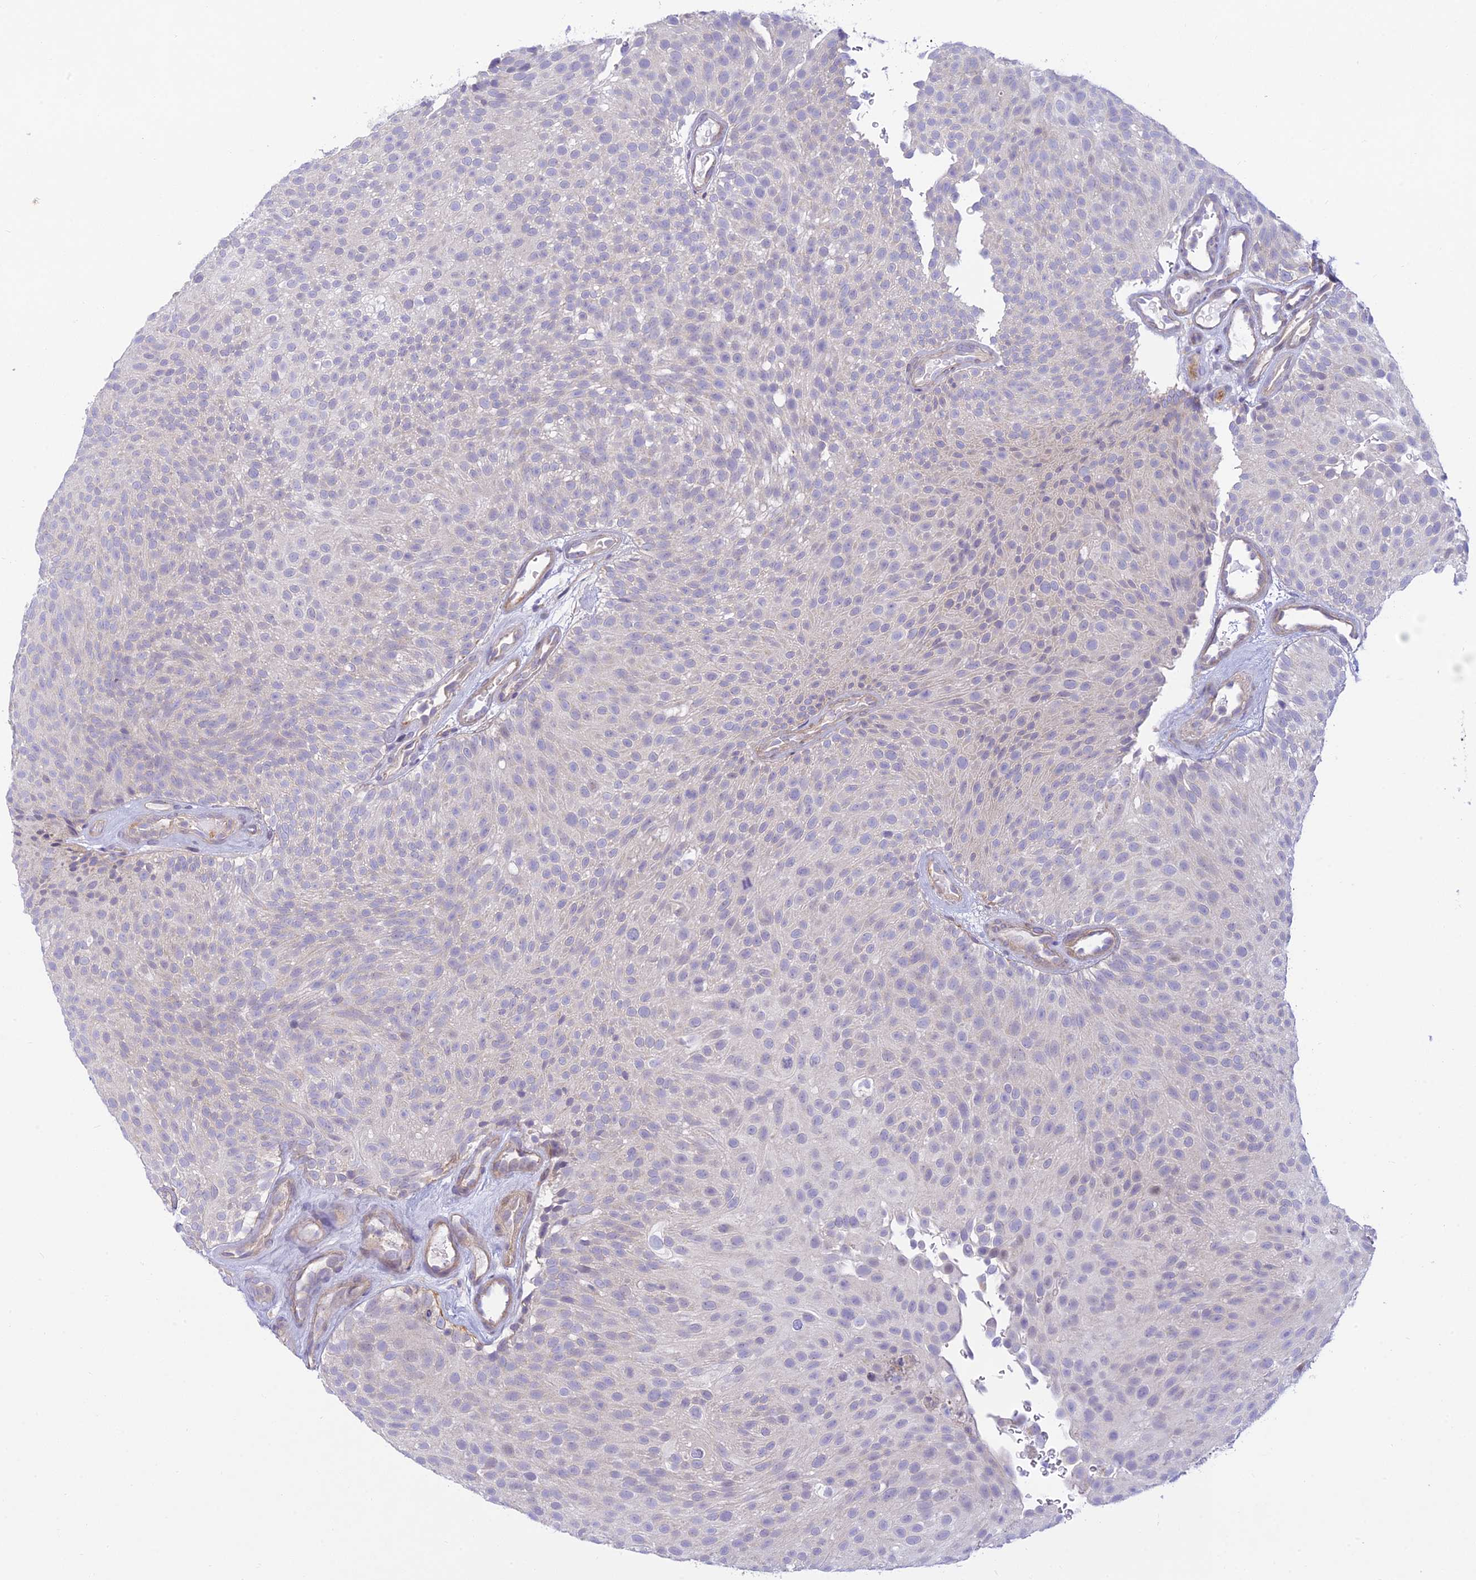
{"staining": {"intensity": "negative", "quantity": "none", "location": "none"}, "tissue": "urothelial cancer", "cell_type": "Tumor cells", "image_type": "cancer", "snomed": [{"axis": "morphology", "description": "Urothelial carcinoma, Low grade"}, {"axis": "topography", "description": "Urinary bladder"}], "caption": "Human urothelial cancer stained for a protein using immunohistochemistry (IHC) reveals no staining in tumor cells.", "gene": "FBXW4", "patient": {"sex": "male", "age": 78}}